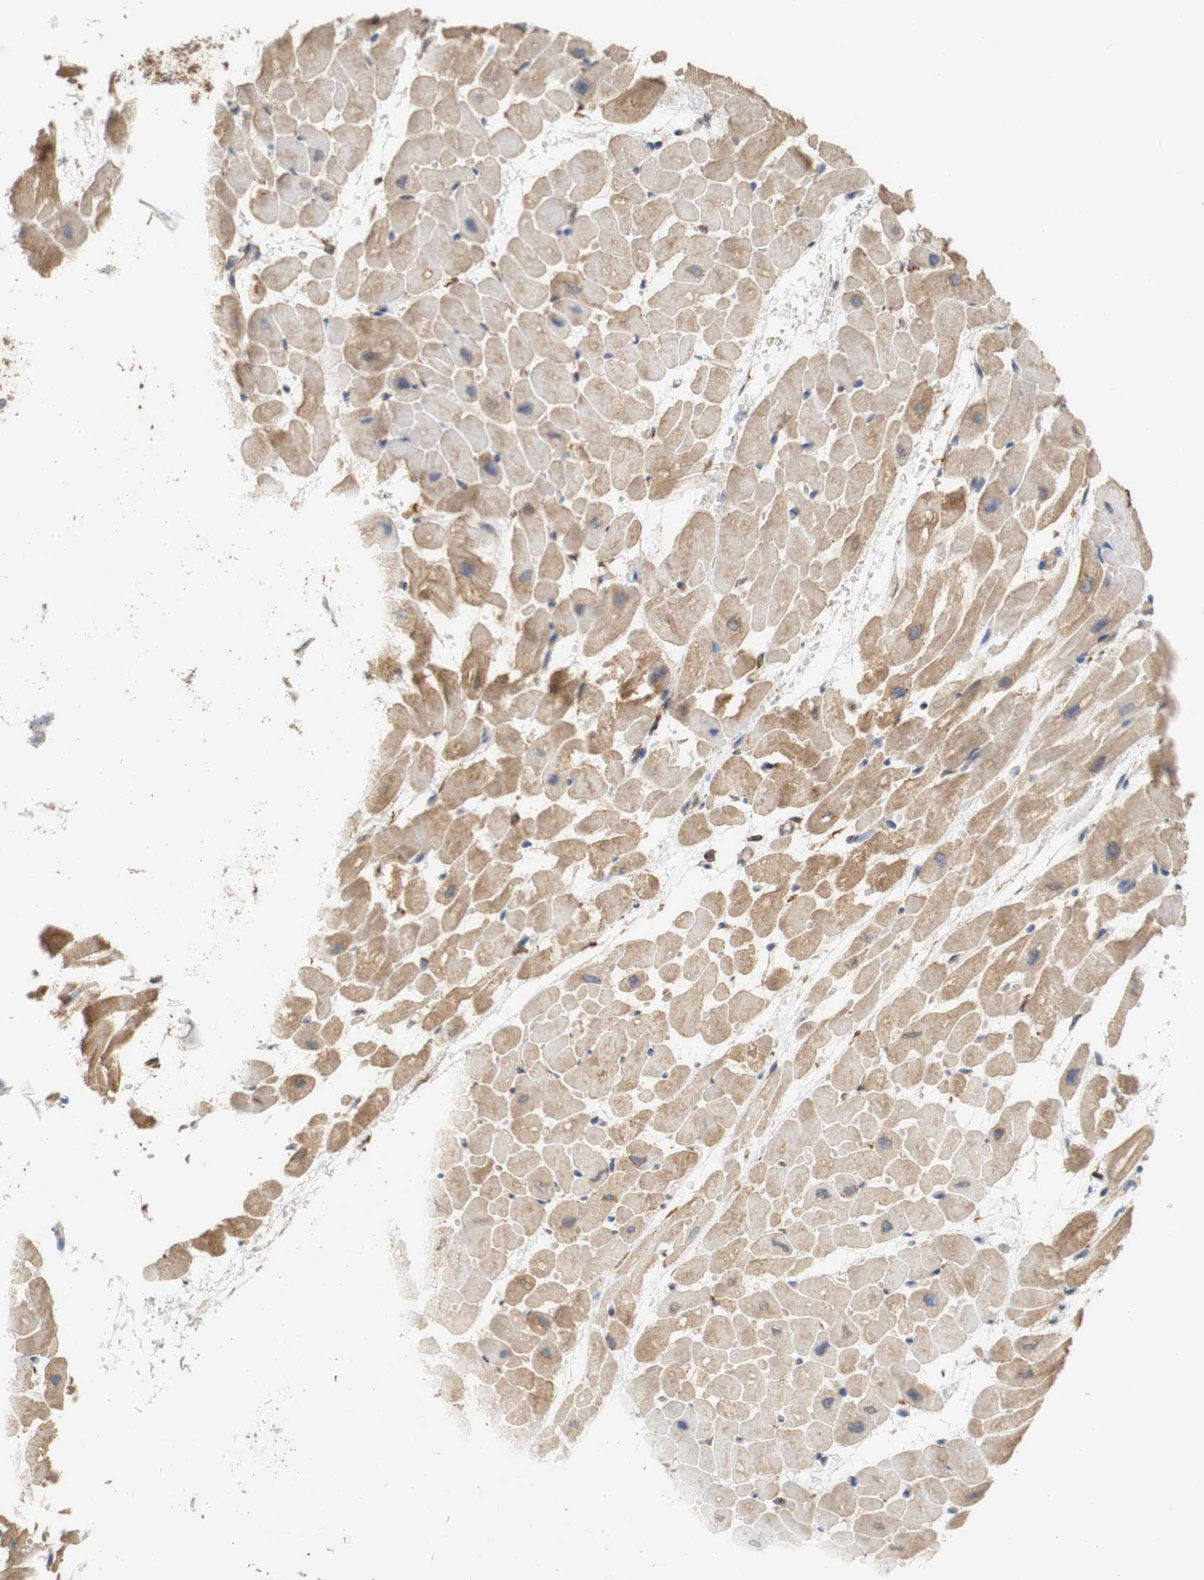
{"staining": {"intensity": "weak", "quantity": ">75%", "location": "cytoplasmic/membranous"}, "tissue": "heart muscle", "cell_type": "Cardiomyocytes", "image_type": "normal", "snomed": [{"axis": "morphology", "description": "Normal tissue, NOS"}, {"axis": "topography", "description": "Heart"}], "caption": "DAB immunohistochemical staining of unremarkable human heart muscle displays weak cytoplasmic/membranous protein positivity in about >75% of cardiomyocytes.", "gene": "EIF2AK4", "patient": {"sex": "male", "age": 45}}